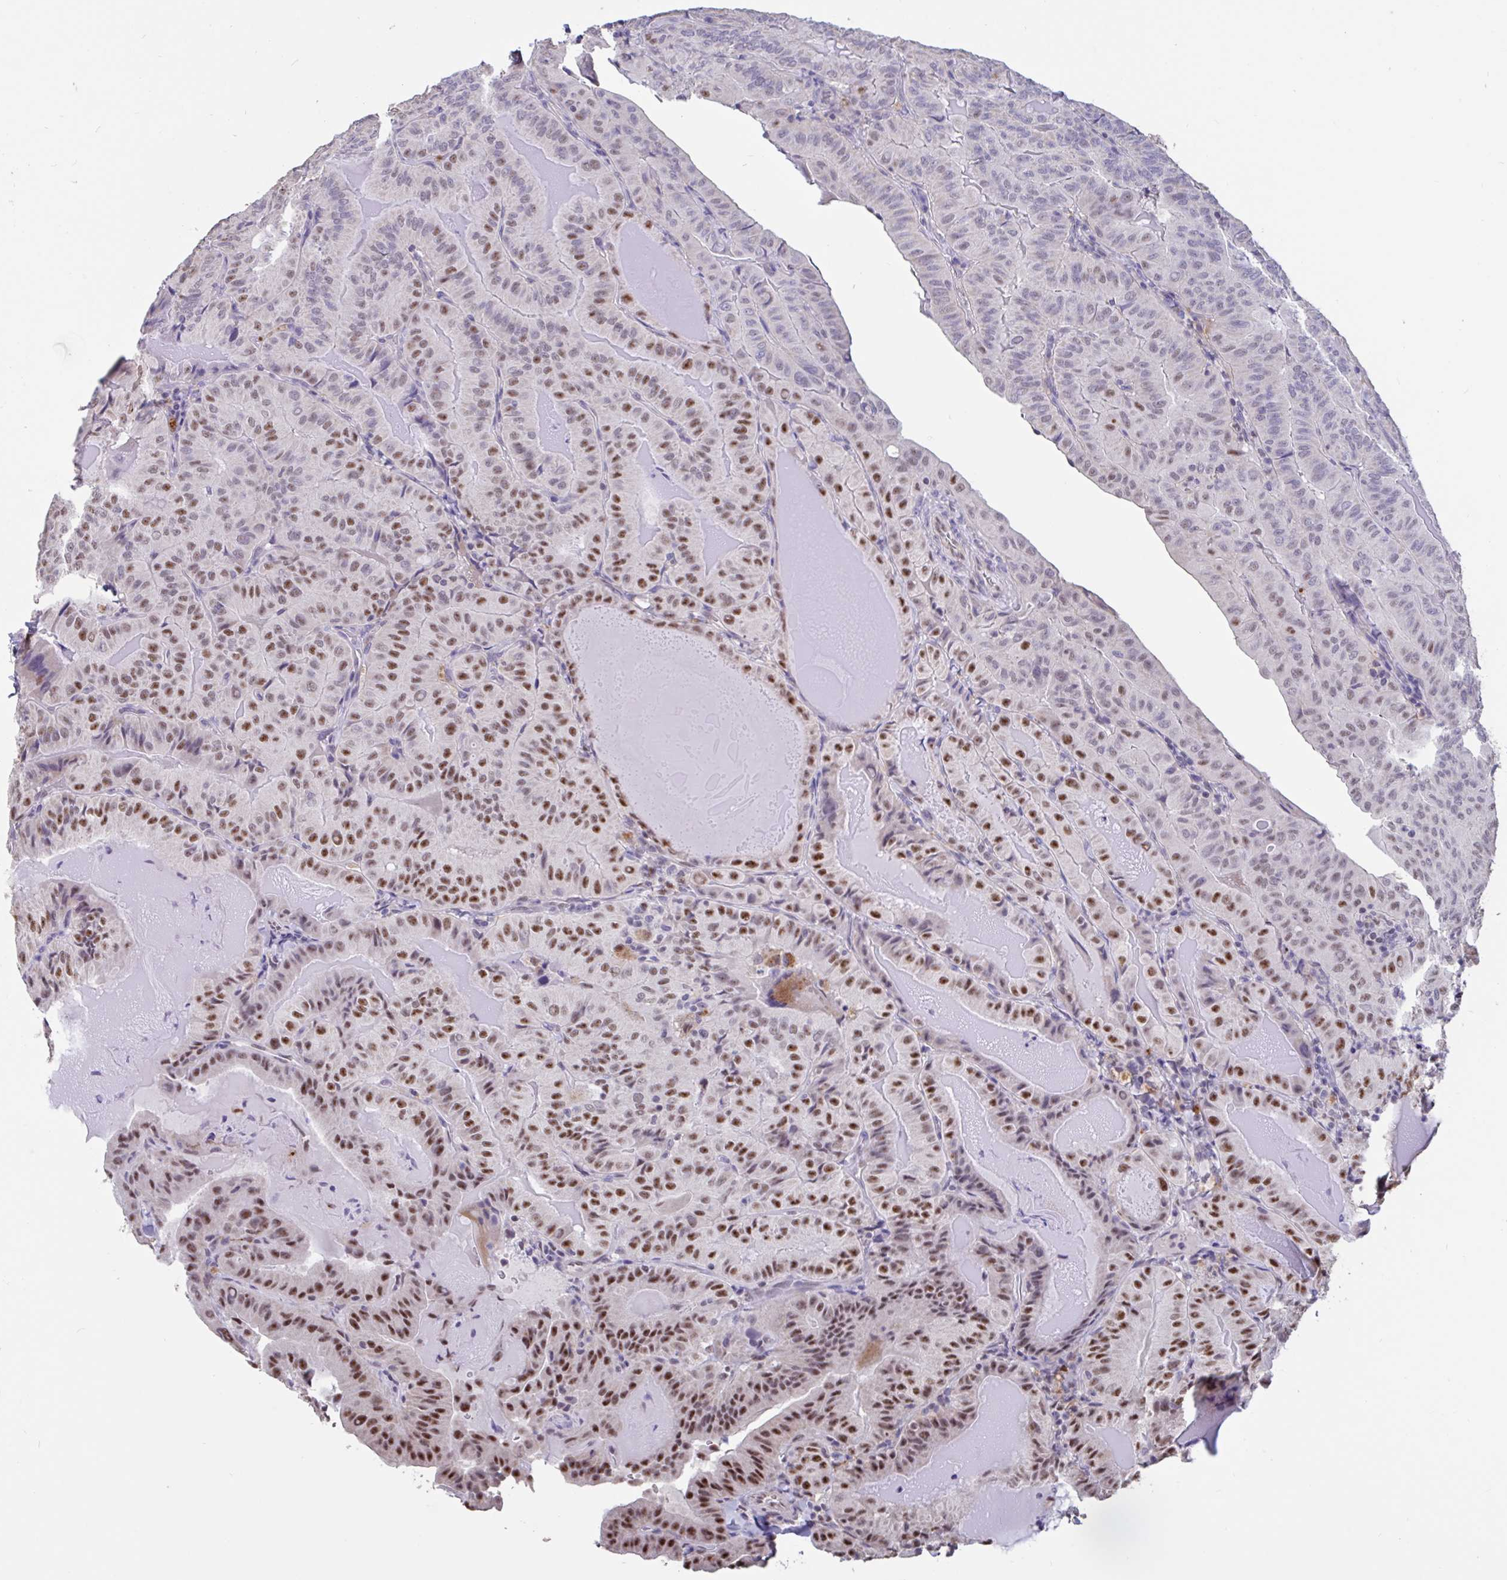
{"staining": {"intensity": "moderate", "quantity": "25%-75%", "location": "nuclear"}, "tissue": "thyroid cancer", "cell_type": "Tumor cells", "image_type": "cancer", "snomed": [{"axis": "morphology", "description": "Papillary adenocarcinoma, NOS"}, {"axis": "topography", "description": "Thyroid gland"}], "caption": "Tumor cells demonstrate medium levels of moderate nuclear expression in about 25%-75% of cells in human thyroid papillary adenocarcinoma.", "gene": "DDX39A", "patient": {"sex": "female", "age": 68}}